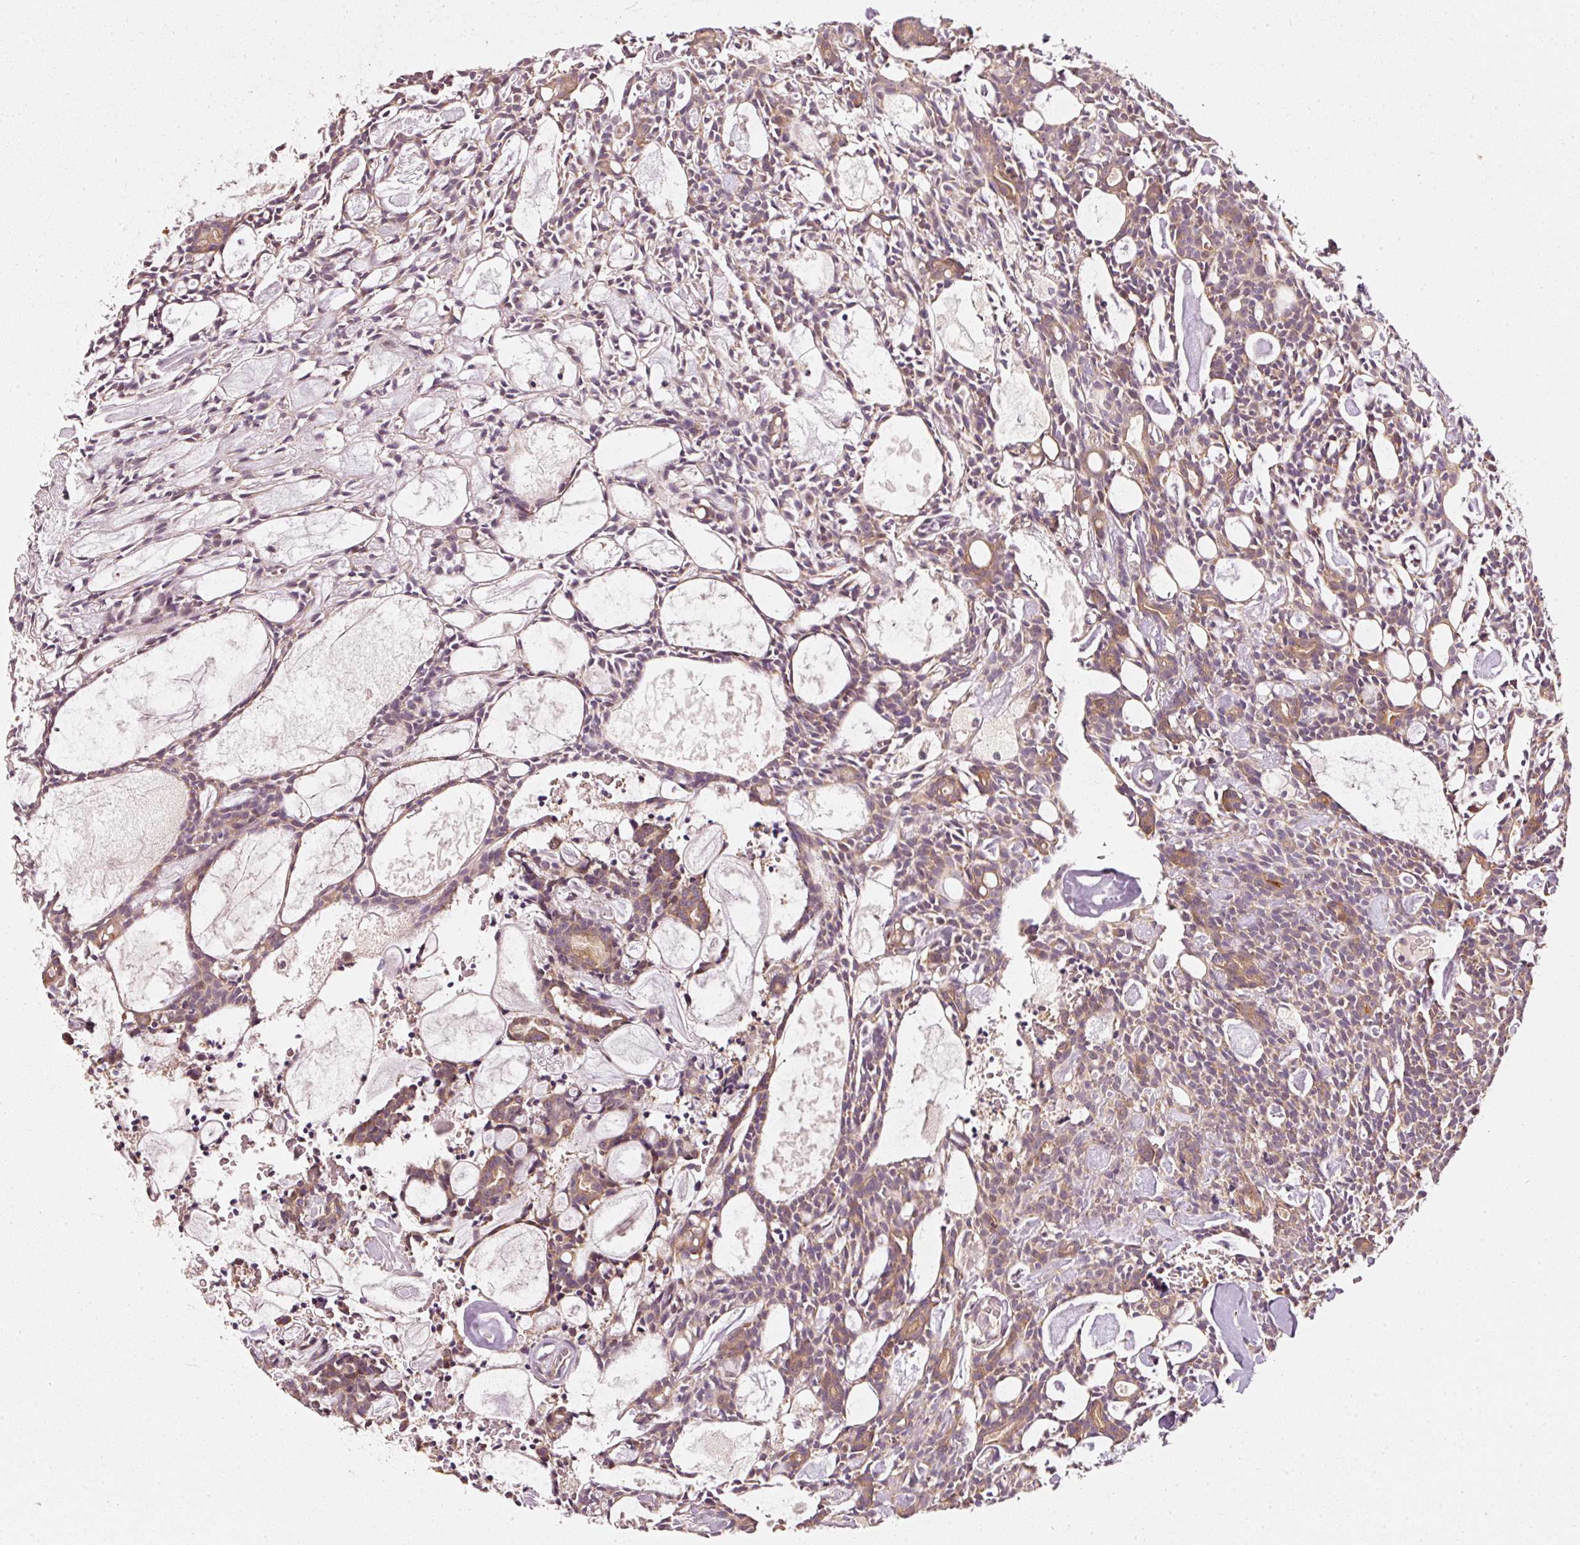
{"staining": {"intensity": "weak", "quantity": ">75%", "location": "cytoplasmic/membranous"}, "tissue": "head and neck cancer", "cell_type": "Tumor cells", "image_type": "cancer", "snomed": [{"axis": "morphology", "description": "Adenocarcinoma, NOS"}, {"axis": "topography", "description": "Salivary gland"}, {"axis": "topography", "description": "Head-Neck"}], "caption": "An immunohistochemistry (IHC) micrograph of neoplastic tissue is shown. Protein staining in brown labels weak cytoplasmic/membranous positivity in head and neck cancer (adenocarcinoma) within tumor cells. (brown staining indicates protein expression, while blue staining denotes nuclei).", "gene": "ARHGAP22", "patient": {"sex": "male", "age": 55}}